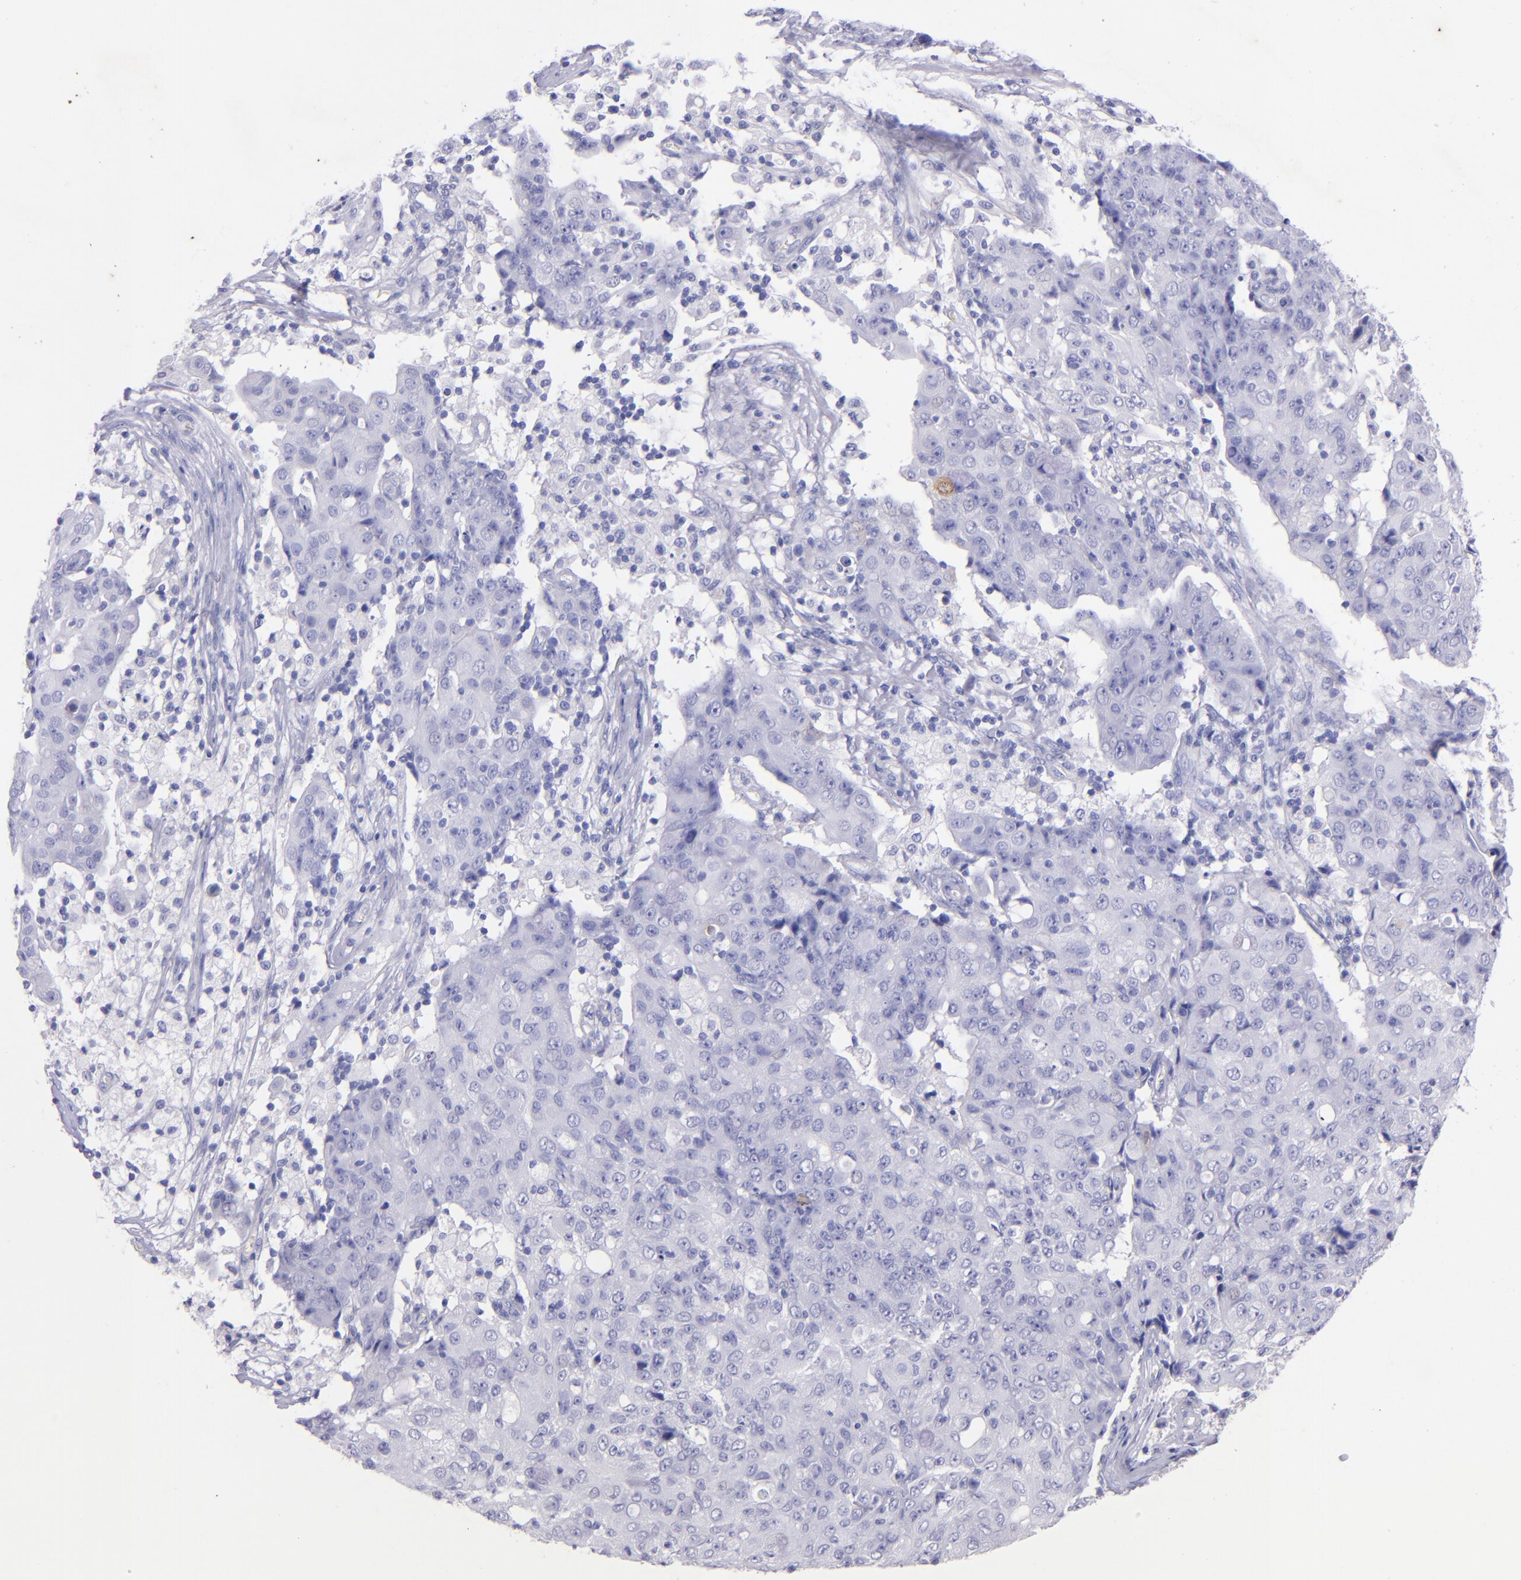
{"staining": {"intensity": "negative", "quantity": "none", "location": "none"}, "tissue": "ovarian cancer", "cell_type": "Tumor cells", "image_type": "cancer", "snomed": [{"axis": "morphology", "description": "Carcinoma, endometroid"}, {"axis": "topography", "description": "Ovary"}], "caption": "A histopathology image of ovarian endometroid carcinoma stained for a protein exhibits no brown staining in tumor cells.", "gene": "UCHL1", "patient": {"sex": "female", "age": 42}}